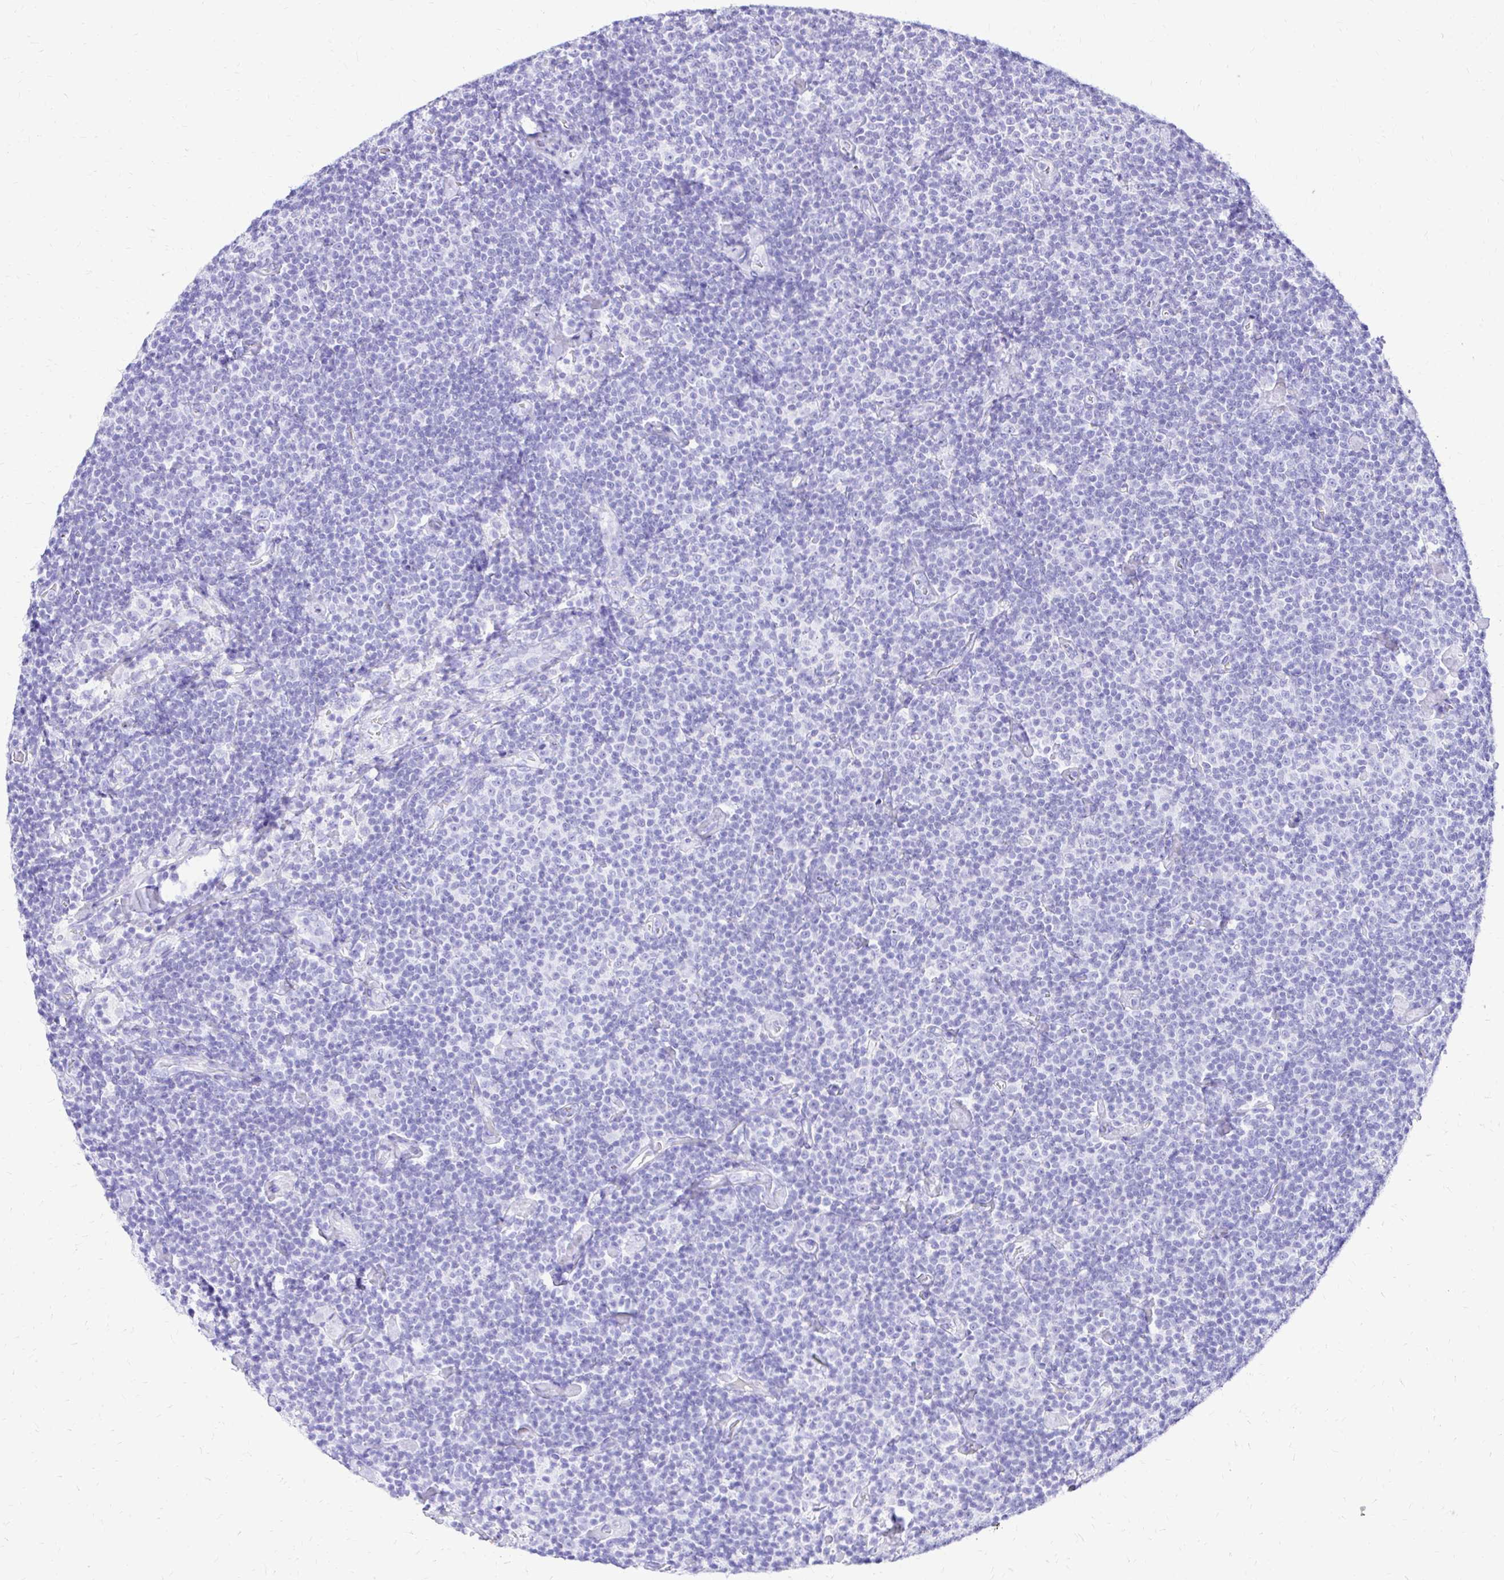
{"staining": {"intensity": "negative", "quantity": "none", "location": "none"}, "tissue": "lymphoma", "cell_type": "Tumor cells", "image_type": "cancer", "snomed": [{"axis": "morphology", "description": "Malignant lymphoma, non-Hodgkin's type, Low grade"}, {"axis": "topography", "description": "Lymph node"}], "caption": "An IHC micrograph of low-grade malignant lymphoma, non-Hodgkin's type is shown. There is no staining in tumor cells of low-grade malignant lymphoma, non-Hodgkin's type.", "gene": "S100G", "patient": {"sex": "male", "age": 81}}